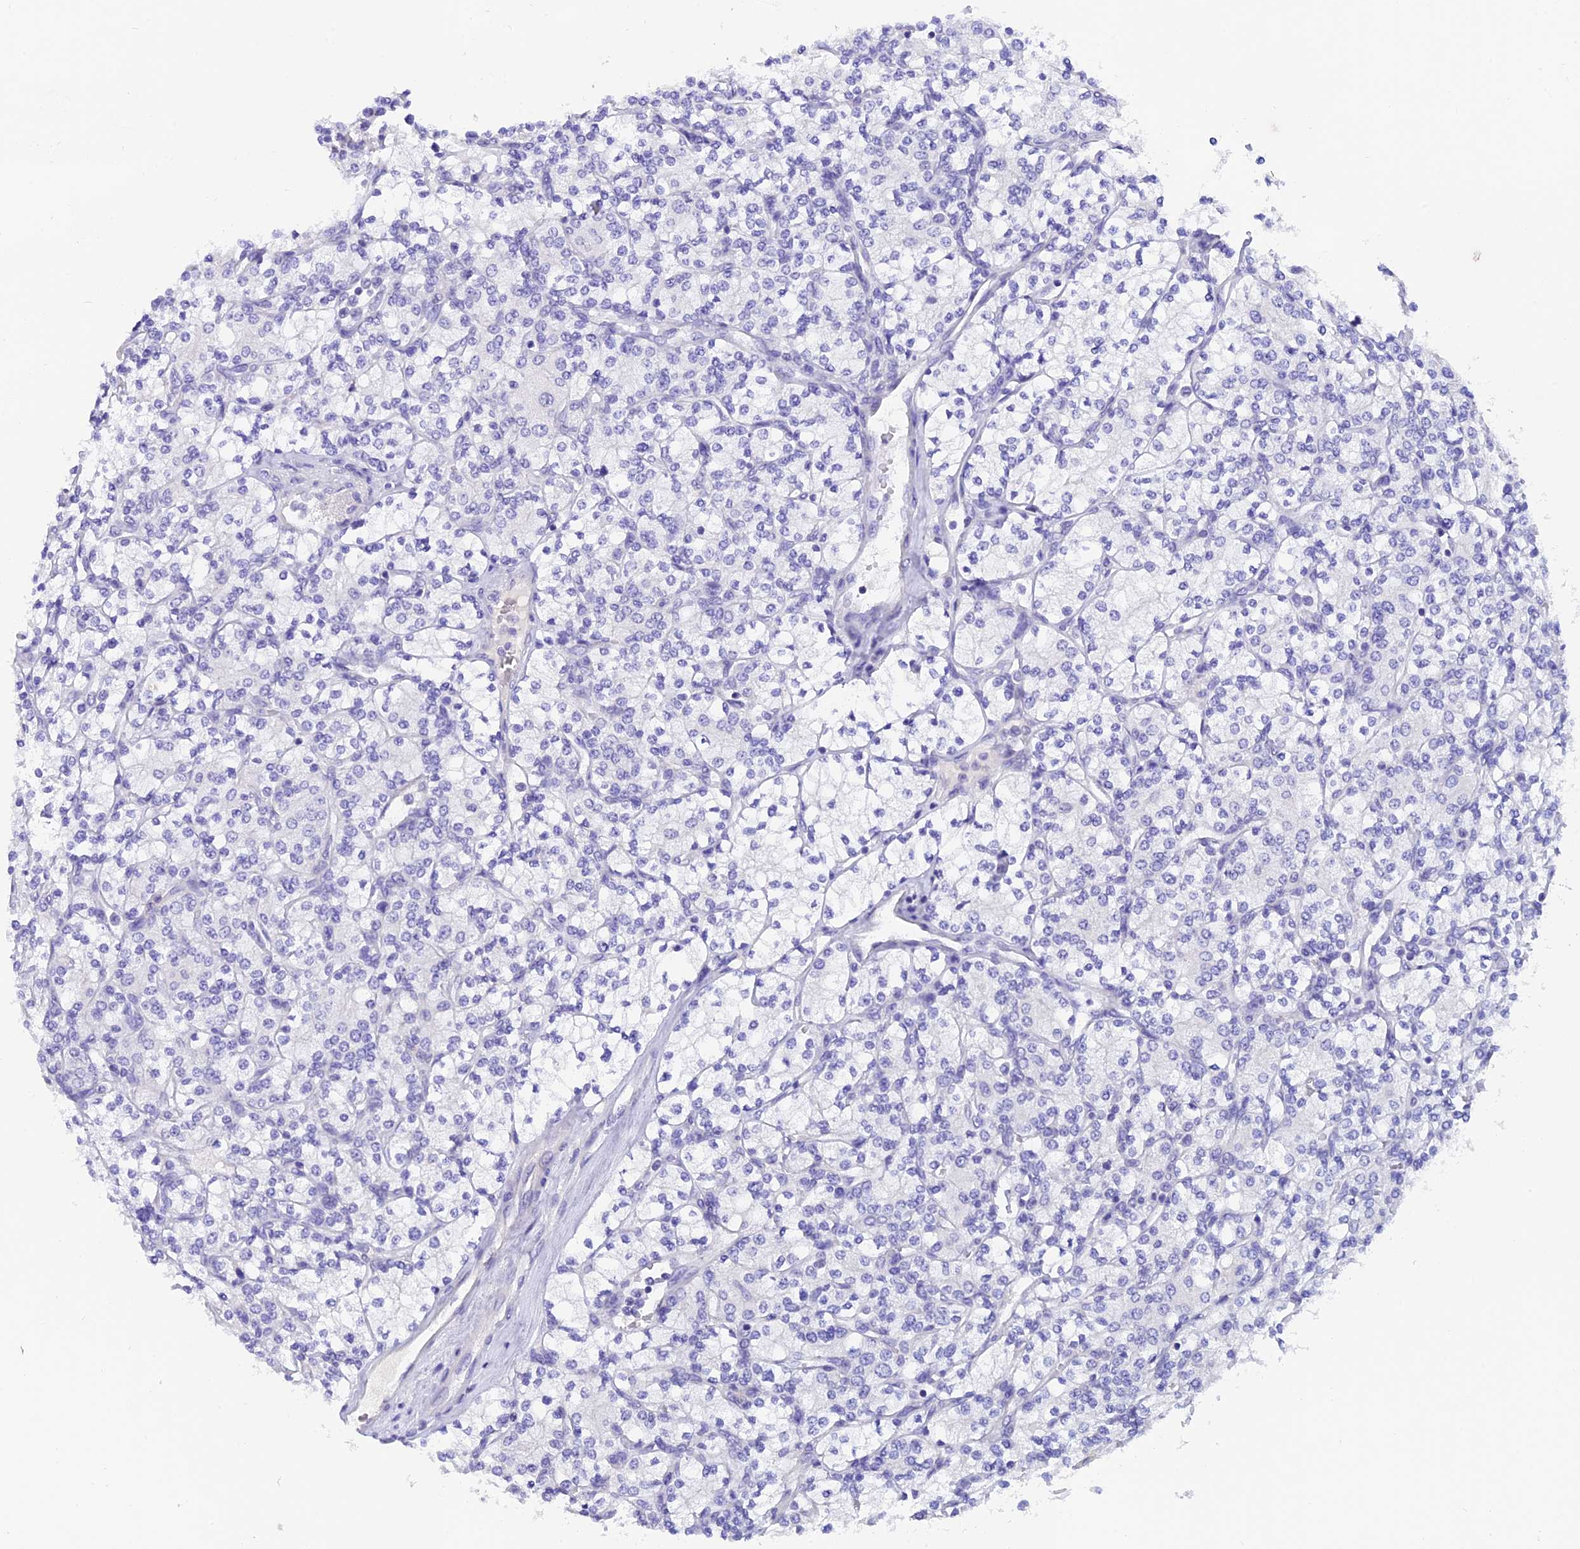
{"staining": {"intensity": "negative", "quantity": "none", "location": "none"}, "tissue": "renal cancer", "cell_type": "Tumor cells", "image_type": "cancer", "snomed": [{"axis": "morphology", "description": "Adenocarcinoma, NOS"}, {"axis": "topography", "description": "Kidney"}], "caption": "The photomicrograph exhibits no significant positivity in tumor cells of renal cancer (adenocarcinoma). (DAB (3,3'-diaminobenzidine) immunohistochemistry (IHC), high magnification).", "gene": "C17orf67", "patient": {"sex": "male", "age": 77}}